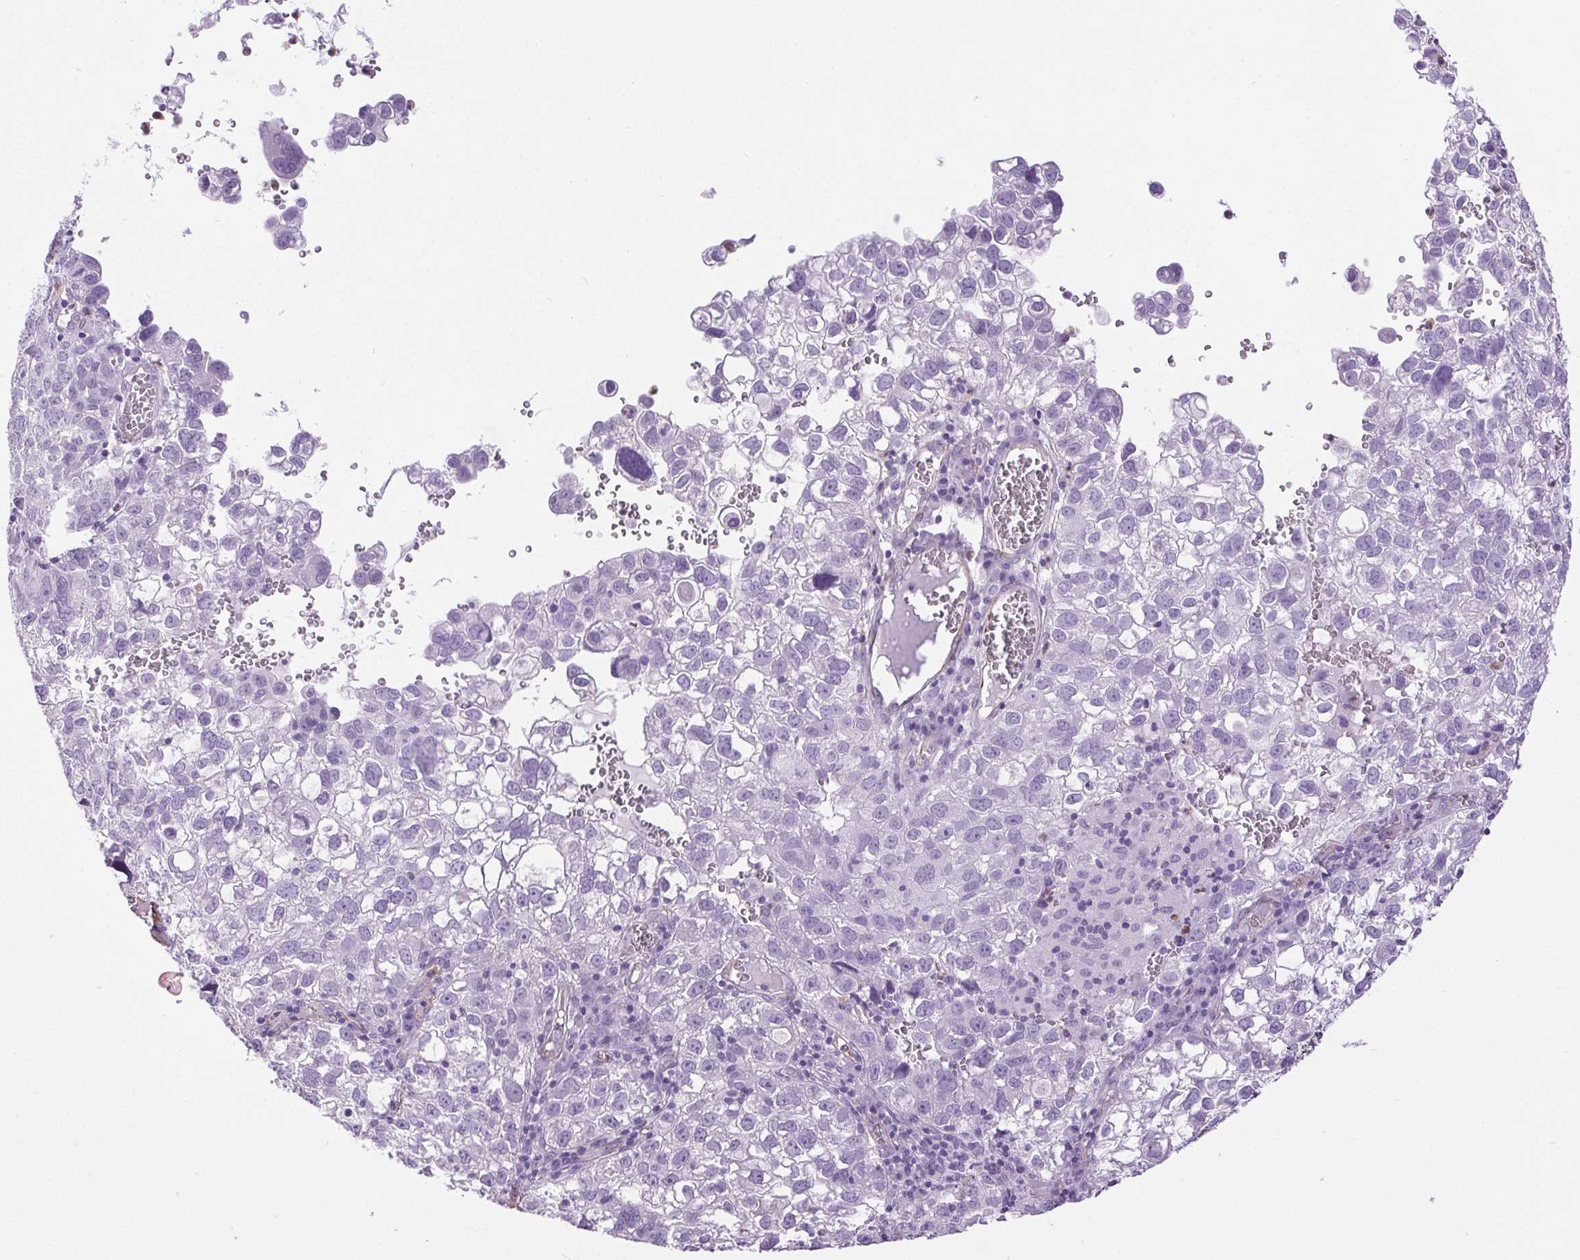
{"staining": {"intensity": "negative", "quantity": "none", "location": "none"}, "tissue": "cervical cancer", "cell_type": "Tumor cells", "image_type": "cancer", "snomed": [{"axis": "morphology", "description": "Squamous cell carcinoma, NOS"}, {"axis": "topography", "description": "Cervix"}], "caption": "The histopathology image shows no staining of tumor cells in cervical cancer (squamous cell carcinoma).", "gene": "SHCBP1L", "patient": {"sex": "female", "age": 55}}